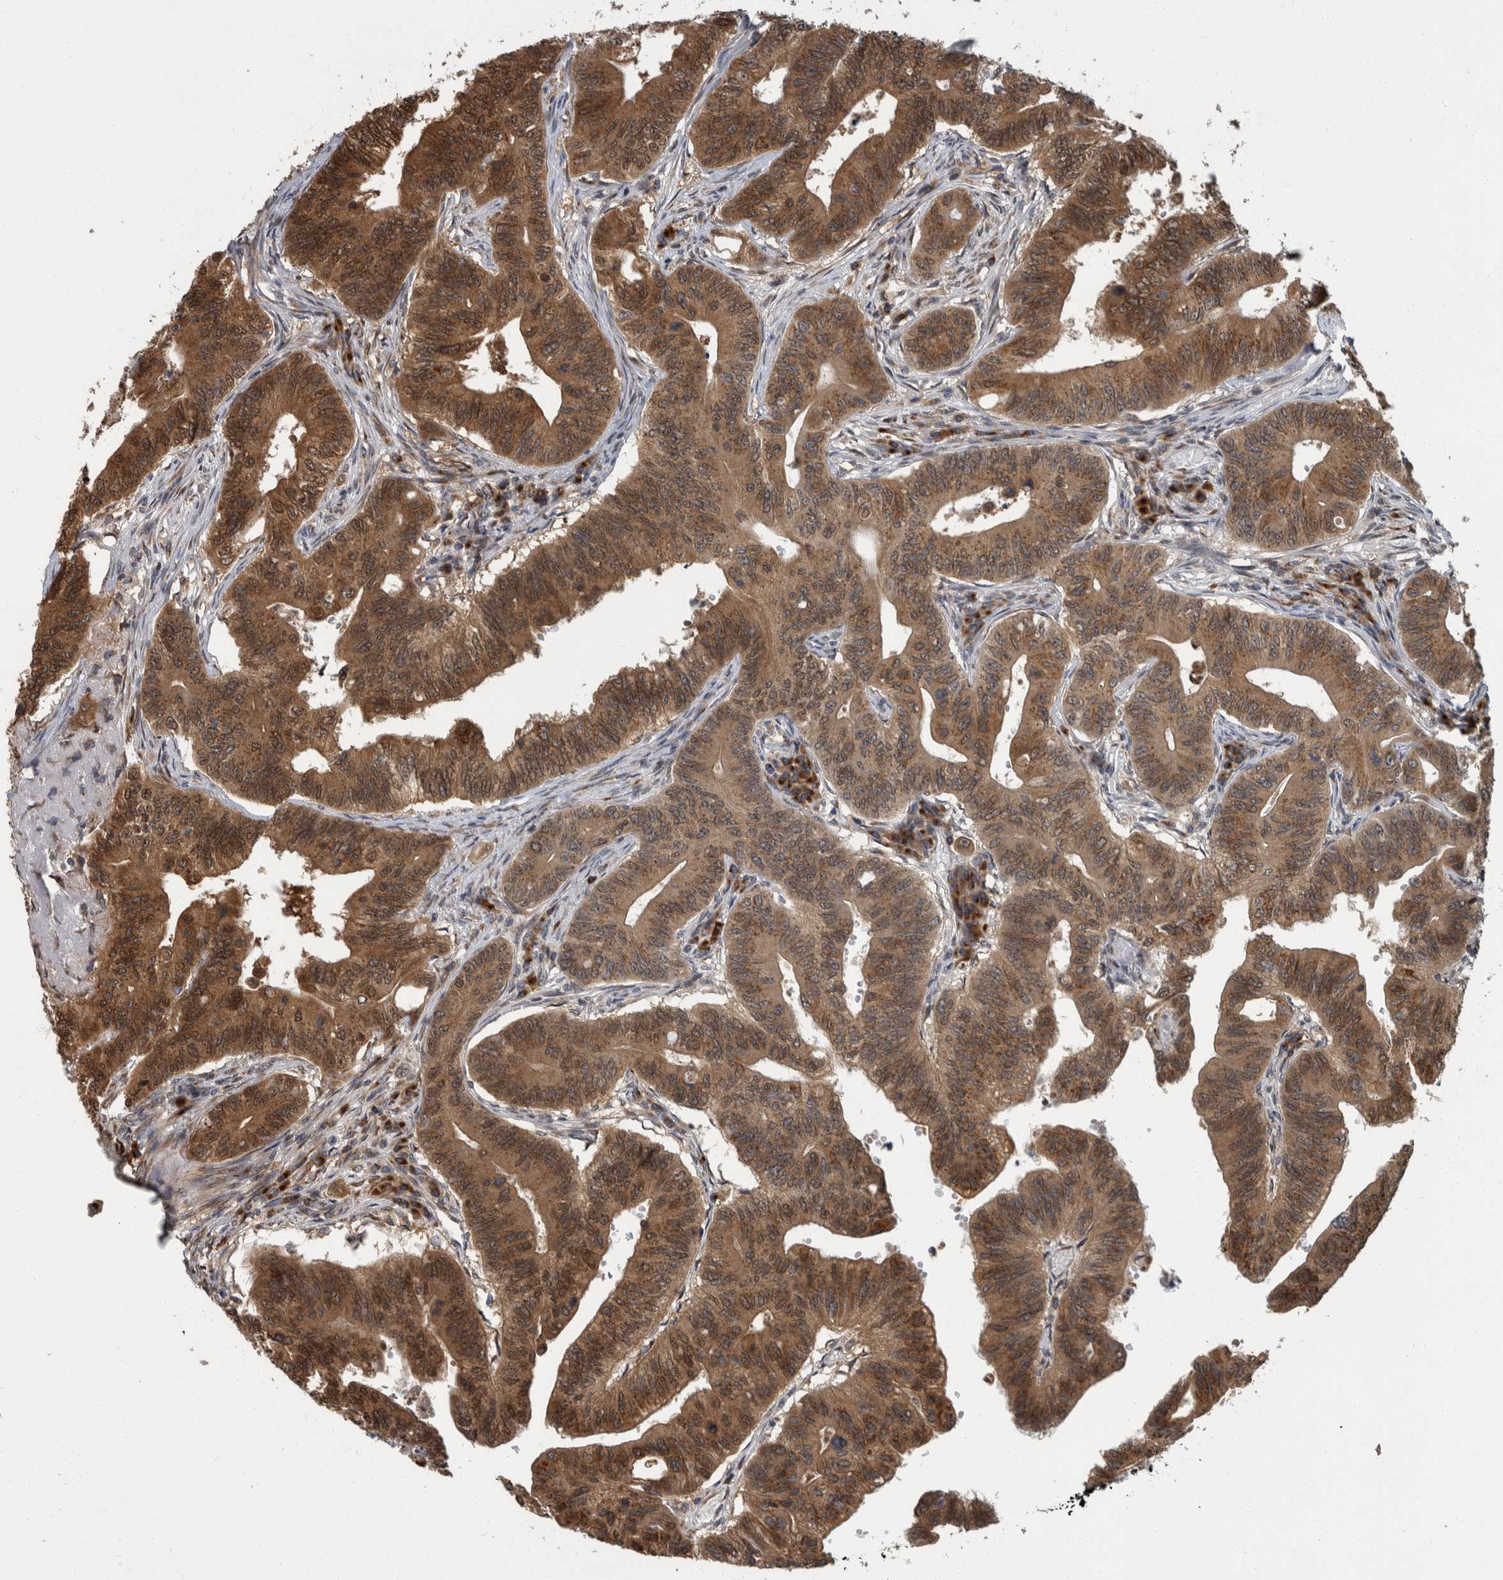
{"staining": {"intensity": "moderate", "quantity": ">75%", "location": "cytoplasmic/membranous"}, "tissue": "colorectal cancer", "cell_type": "Tumor cells", "image_type": "cancer", "snomed": [{"axis": "morphology", "description": "Adenoma, NOS"}, {"axis": "morphology", "description": "Adenocarcinoma, NOS"}, {"axis": "topography", "description": "Colon"}], "caption": "Immunohistochemical staining of colorectal adenocarcinoma exhibits medium levels of moderate cytoplasmic/membranous protein staining in approximately >75% of tumor cells.", "gene": "LMAN2L", "patient": {"sex": "male", "age": 79}}